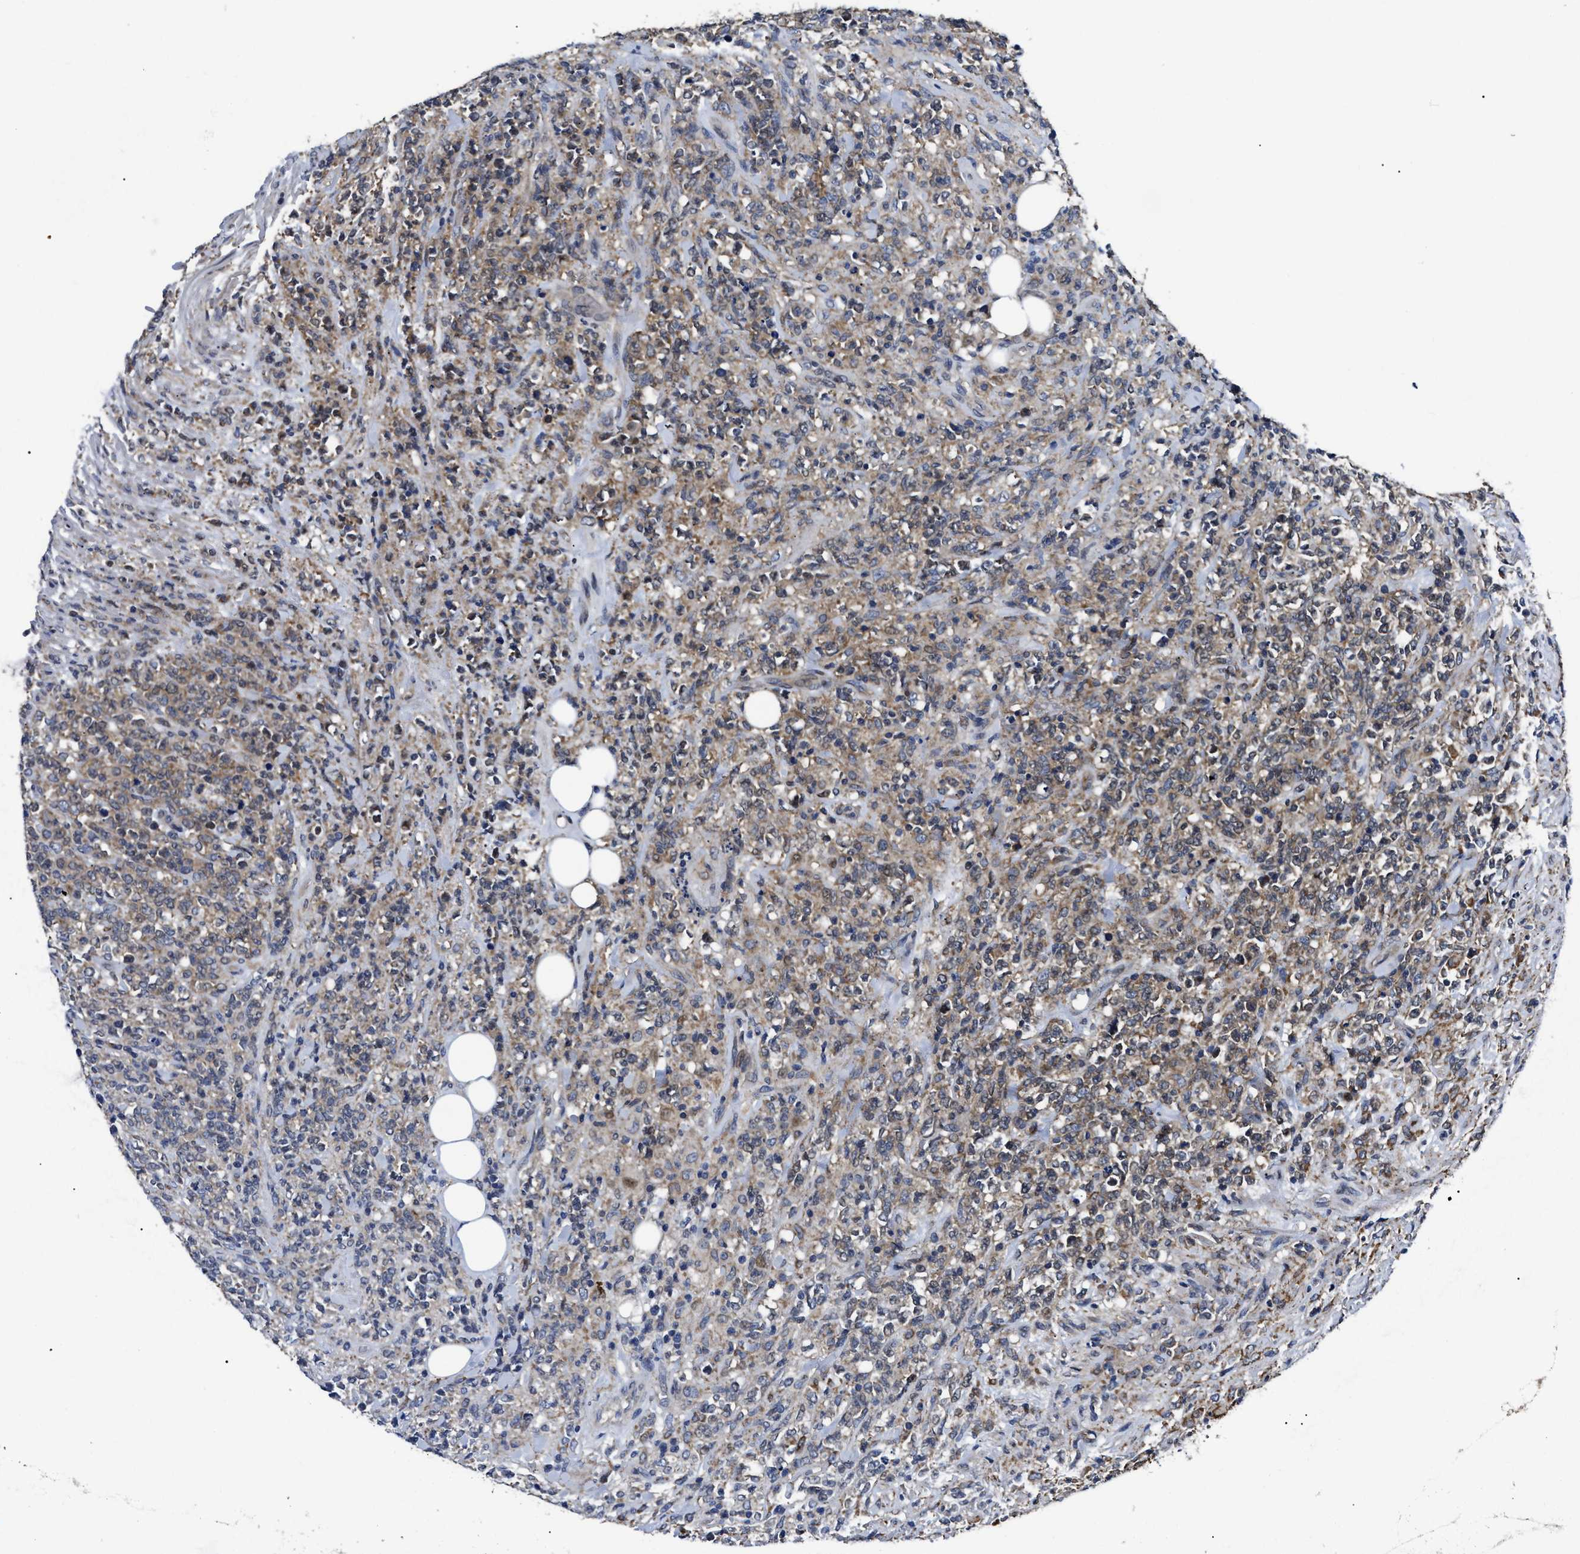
{"staining": {"intensity": "weak", "quantity": ">75%", "location": "cytoplasmic/membranous"}, "tissue": "lymphoma", "cell_type": "Tumor cells", "image_type": "cancer", "snomed": [{"axis": "morphology", "description": "Malignant lymphoma, non-Hodgkin's type, High grade"}, {"axis": "topography", "description": "Soft tissue"}], "caption": "Malignant lymphoma, non-Hodgkin's type (high-grade) stained for a protein exhibits weak cytoplasmic/membranous positivity in tumor cells.", "gene": "GET4", "patient": {"sex": "male", "age": 18}}